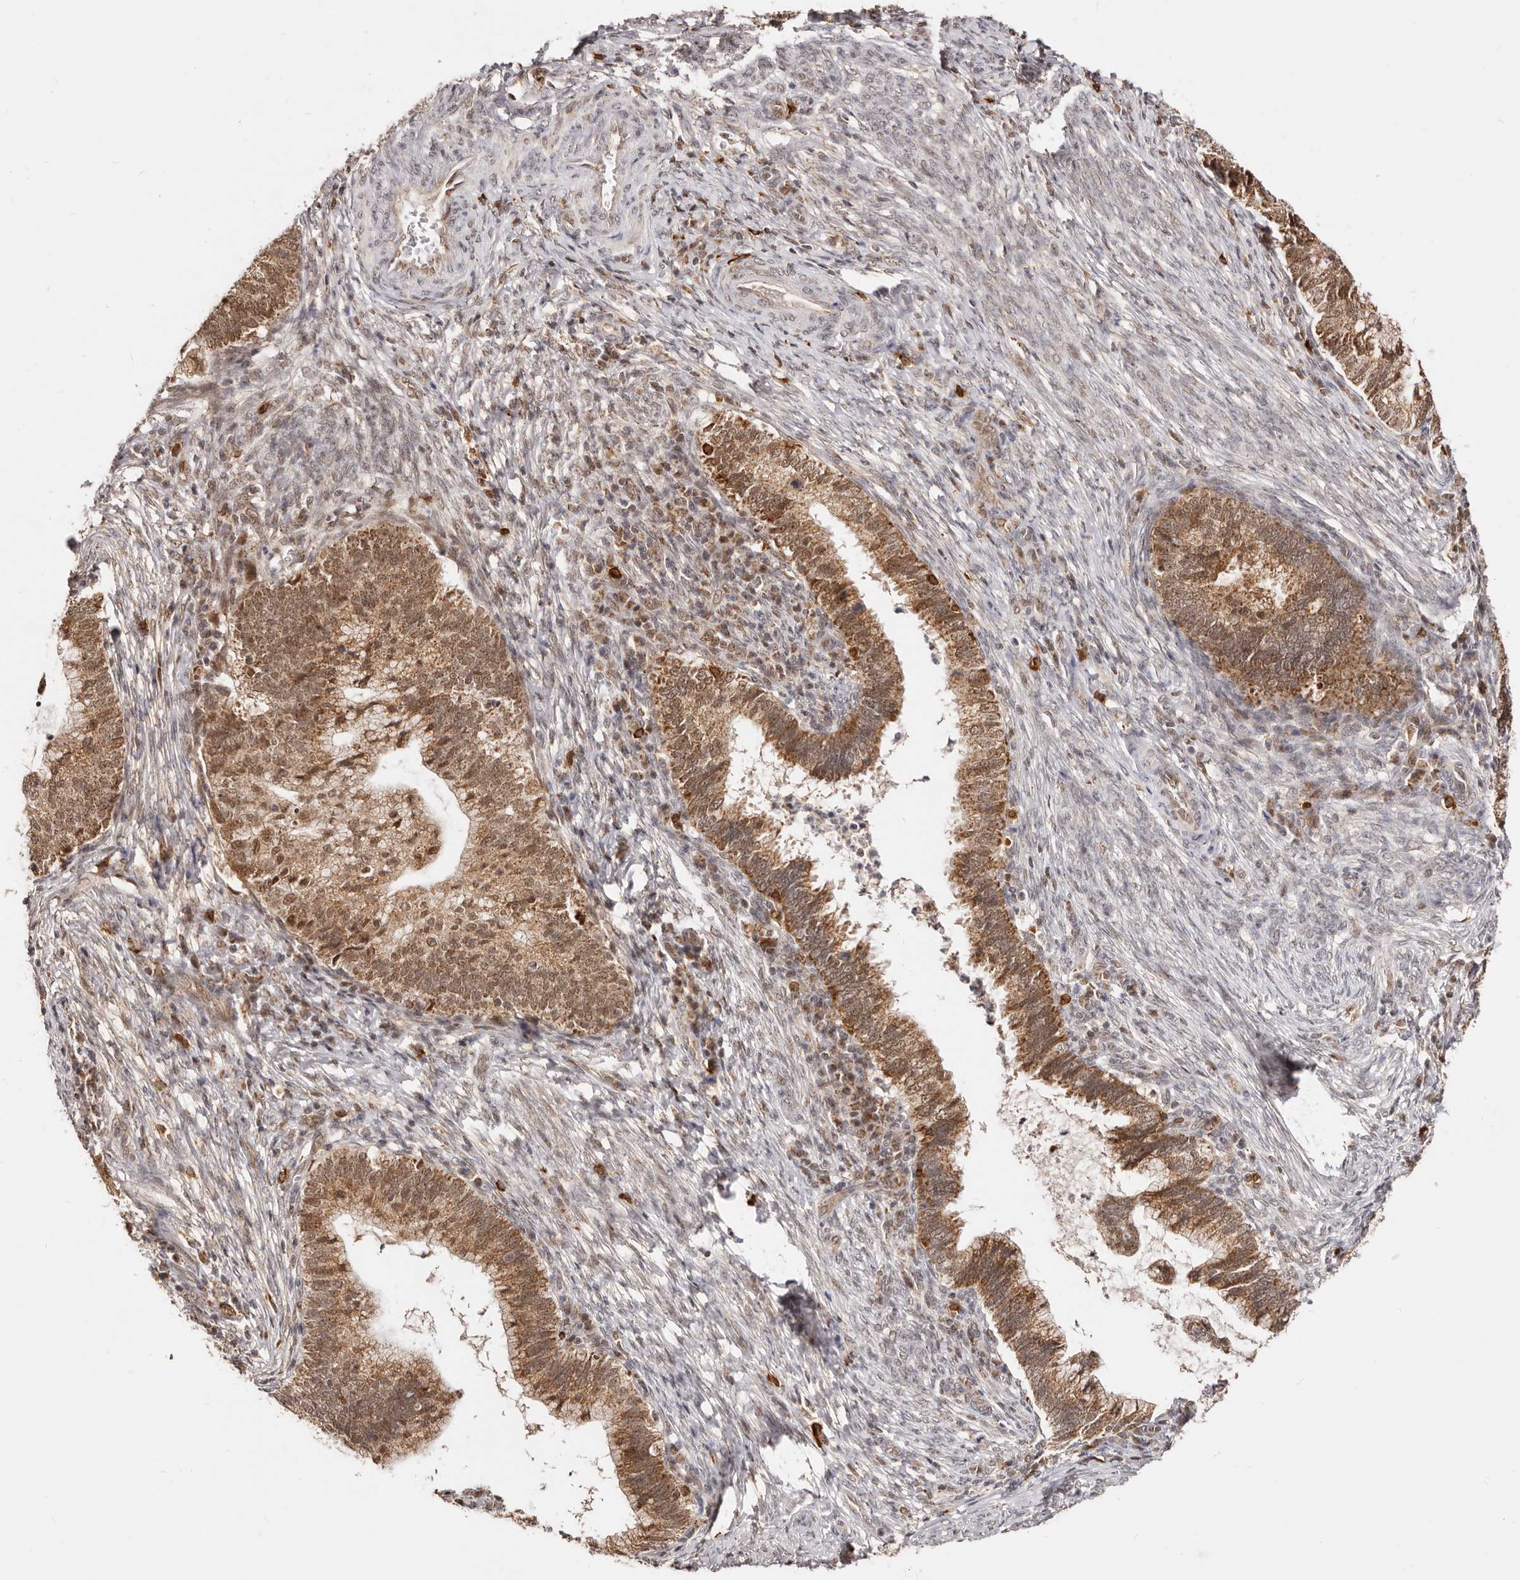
{"staining": {"intensity": "moderate", "quantity": ">75%", "location": "cytoplasmic/membranous,nuclear"}, "tissue": "cervical cancer", "cell_type": "Tumor cells", "image_type": "cancer", "snomed": [{"axis": "morphology", "description": "Adenocarcinoma, NOS"}, {"axis": "topography", "description": "Cervix"}], "caption": "Immunohistochemical staining of cervical cancer (adenocarcinoma) exhibits medium levels of moderate cytoplasmic/membranous and nuclear positivity in about >75% of tumor cells. The staining is performed using DAB brown chromogen to label protein expression. The nuclei are counter-stained blue using hematoxylin.", "gene": "SEC14L1", "patient": {"sex": "female", "age": 36}}